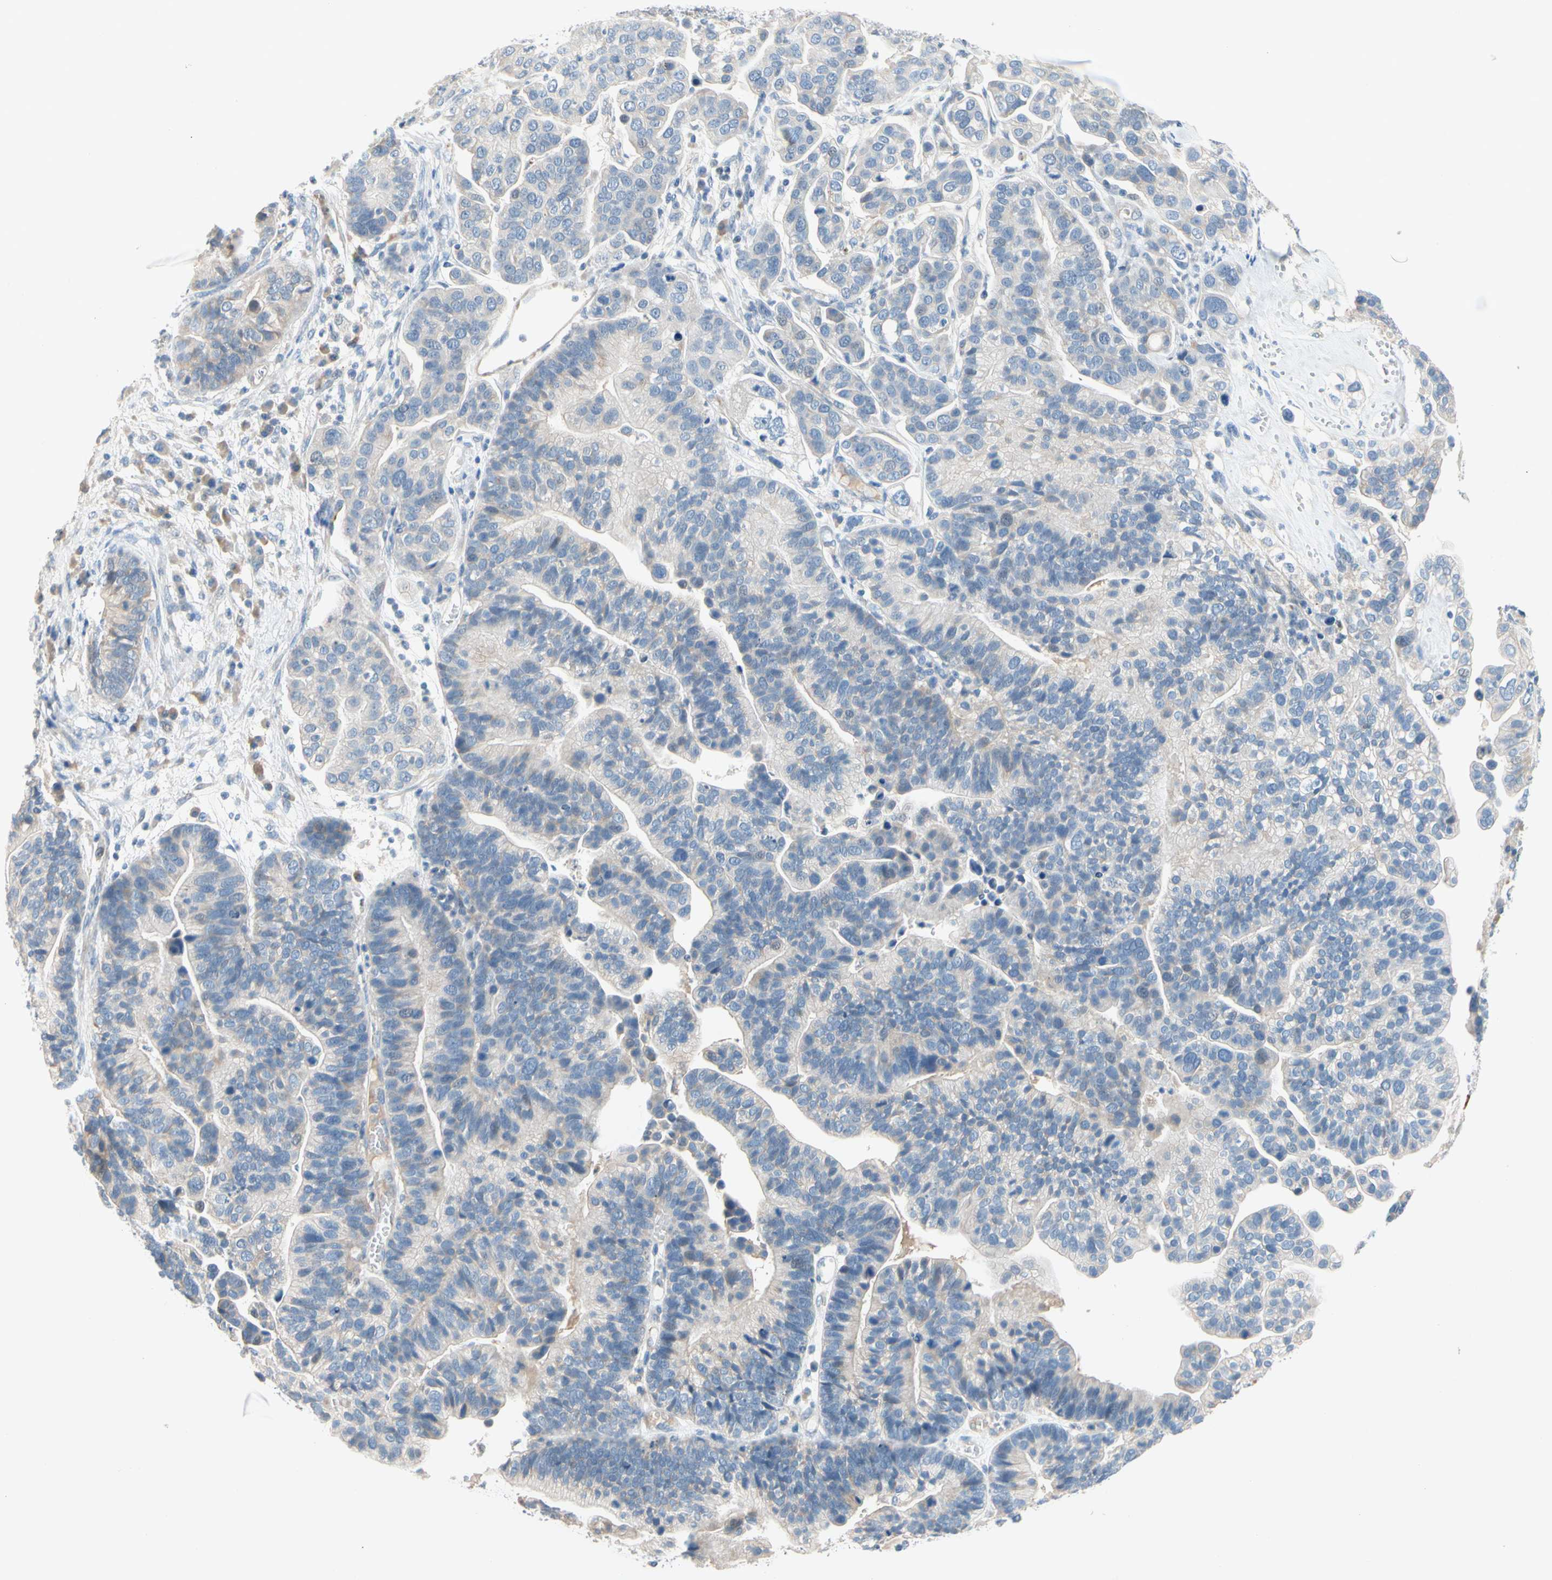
{"staining": {"intensity": "negative", "quantity": "none", "location": "none"}, "tissue": "ovarian cancer", "cell_type": "Tumor cells", "image_type": "cancer", "snomed": [{"axis": "morphology", "description": "Cystadenocarcinoma, serous, NOS"}, {"axis": "topography", "description": "Ovary"}], "caption": "This is a histopathology image of IHC staining of ovarian cancer (serous cystadenocarcinoma), which shows no positivity in tumor cells. (Stains: DAB immunohistochemistry with hematoxylin counter stain, Microscopy: brightfield microscopy at high magnification).", "gene": "CCM2L", "patient": {"sex": "female", "age": 56}}